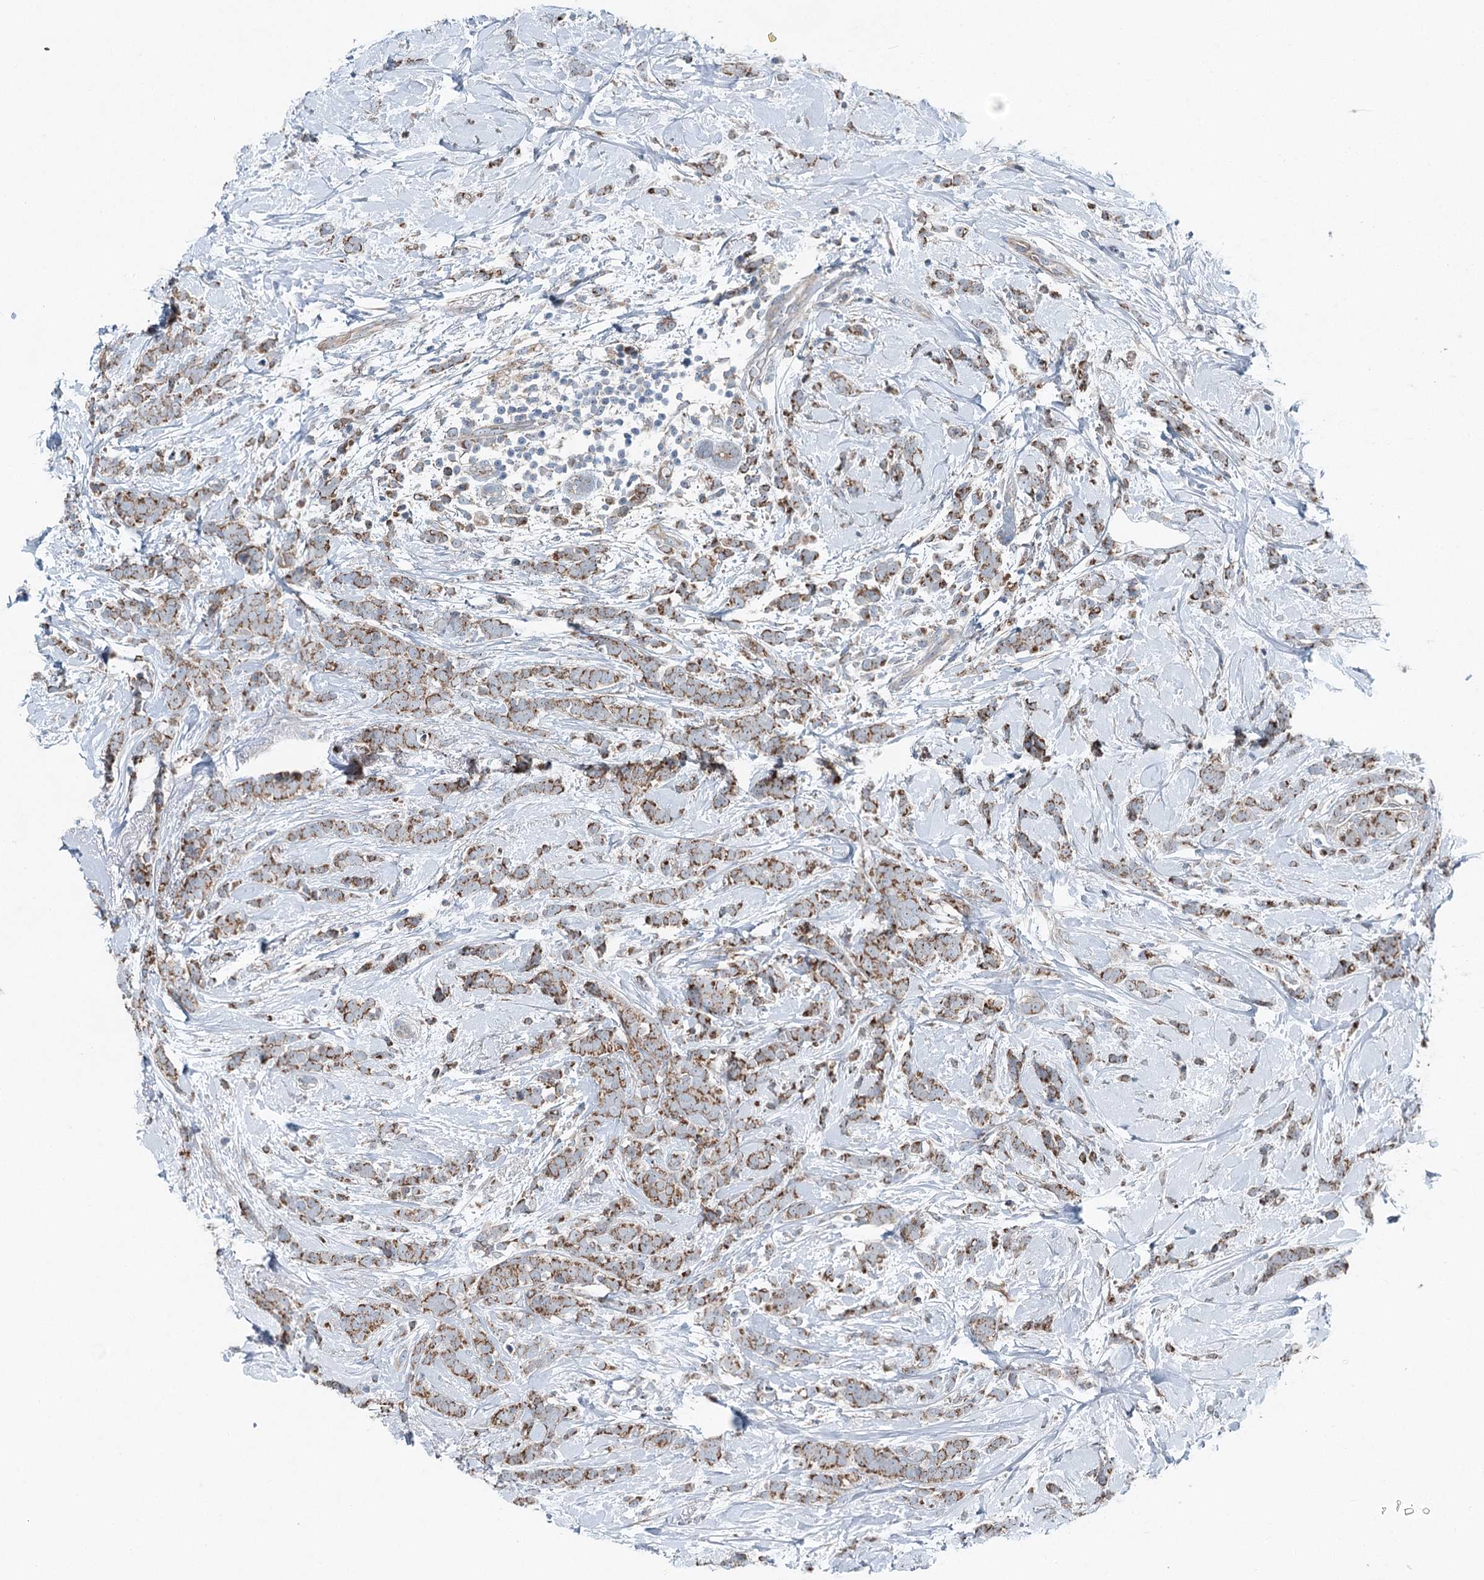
{"staining": {"intensity": "moderate", "quantity": ">75%", "location": "cytoplasmic/membranous"}, "tissue": "breast cancer", "cell_type": "Tumor cells", "image_type": "cancer", "snomed": [{"axis": "morphology", "description": "Lobular carcinoma"}, {"axis": "topography", "description": "Breast"}], "caption": "Protein analysis of breast cancer tissue reveals moderate cytoplasmic/membranous positivity in approximately >75% of tumor cells.", "gene": "CHCHD5", "patient": {"sex": "female", "age": 58}}